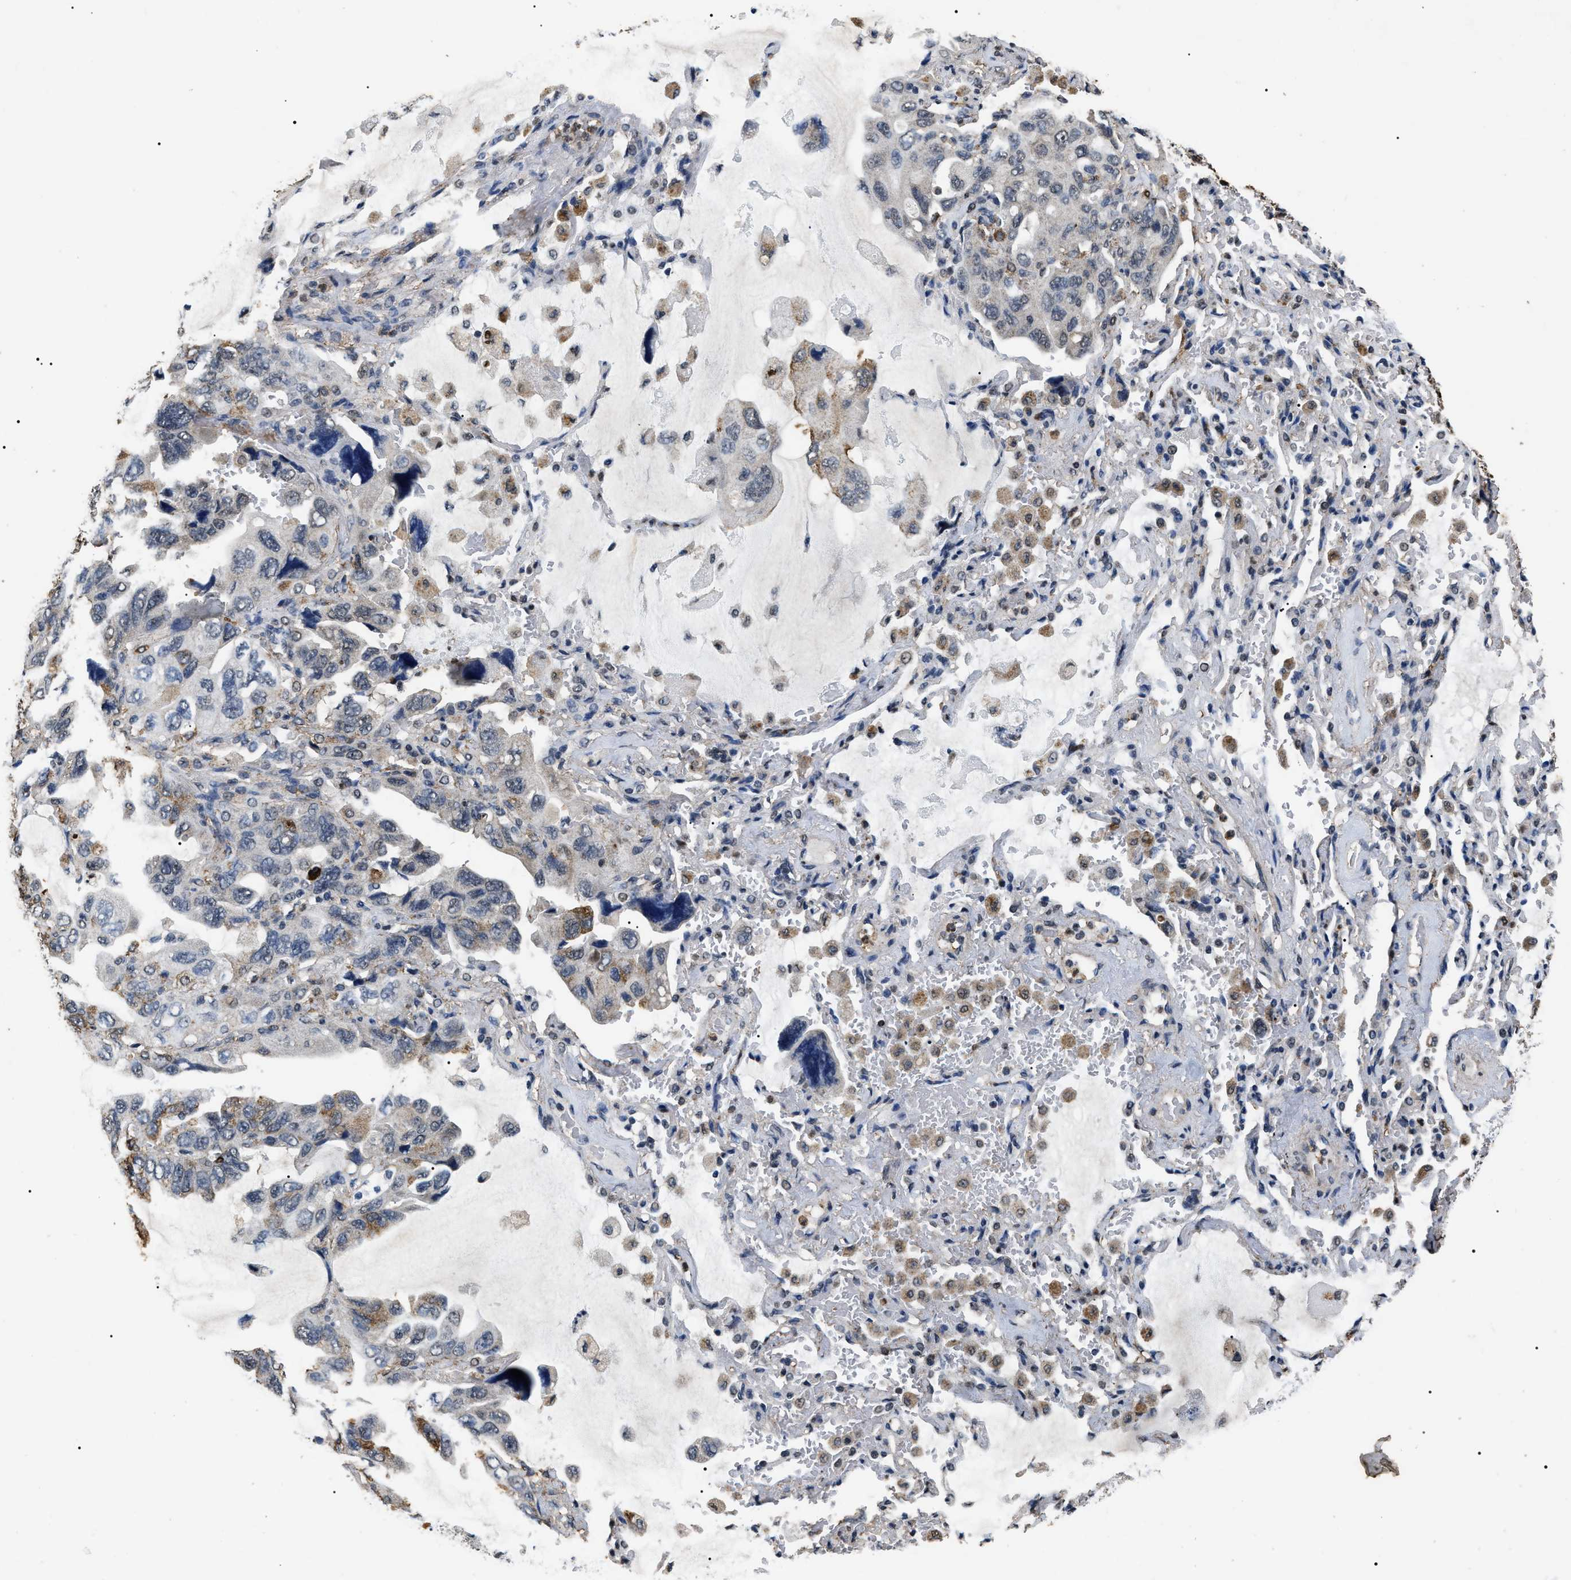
{"staining": {"intensity": "moderate", "quantity": "<25%", "location": "cytoplasmic/membranous"}, "tissue": "lung cancer", "cell_type": "Tumor cells", "image_type": "cancer", "snomed": [{"axis": "morphology", "description": "Squamous cell carcinoma, NOS"}, {"axis": "topography", "description": "Lung"}], "caption": "Immunohistochemical staining of lung squamous cell carcinoma demonstrates low levels of moderate cytoplasmic/membranous positivity in approximately <25% of tumor cells. (DAB IHC with brightfield microscopy, high magnification).", "gene": "ANP32E", "patient": {"sex": "female", "age": 73}}